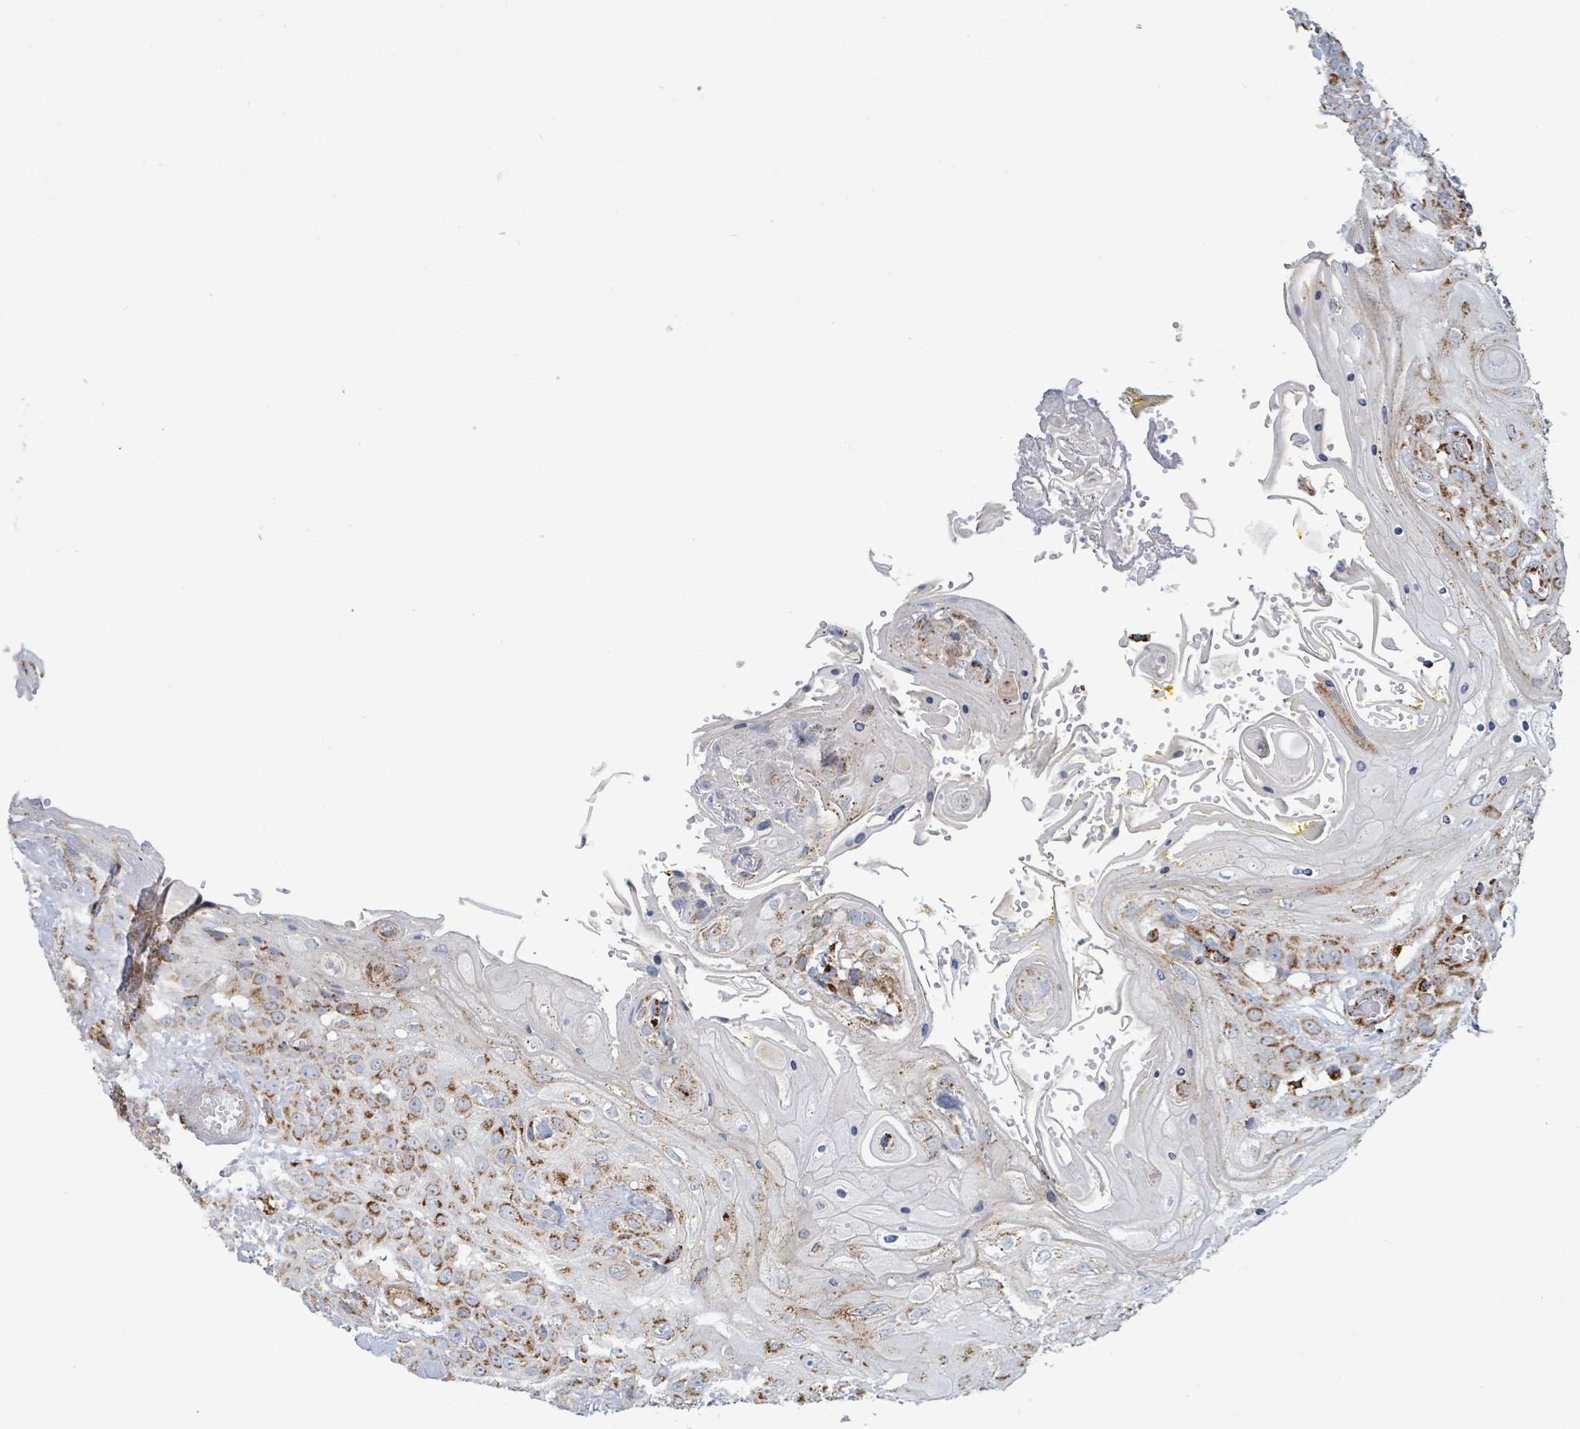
{"staining": {"intensity": "strong", "quantity": "25%-75%", "location": "cytoplasmic/membranous"}, "tissue": "head and neck cancer", "cell_type": "Tumor cells", "image_type": "cancer", "snomed": [{"axis": "morphology", "description": "Squamous cell carcinoma, NOS"}, {"axis": "topography", "description": "Head-Neck"}], "caption": "Brown immunohistochemical staining in head and neck squamous cell carcinoma shows strong cytoplasmic/membranous expression in about 25%-75% of tumor cells.", "gene": "SUCLG2", "patient": {"sex": "female", "age": 43}}